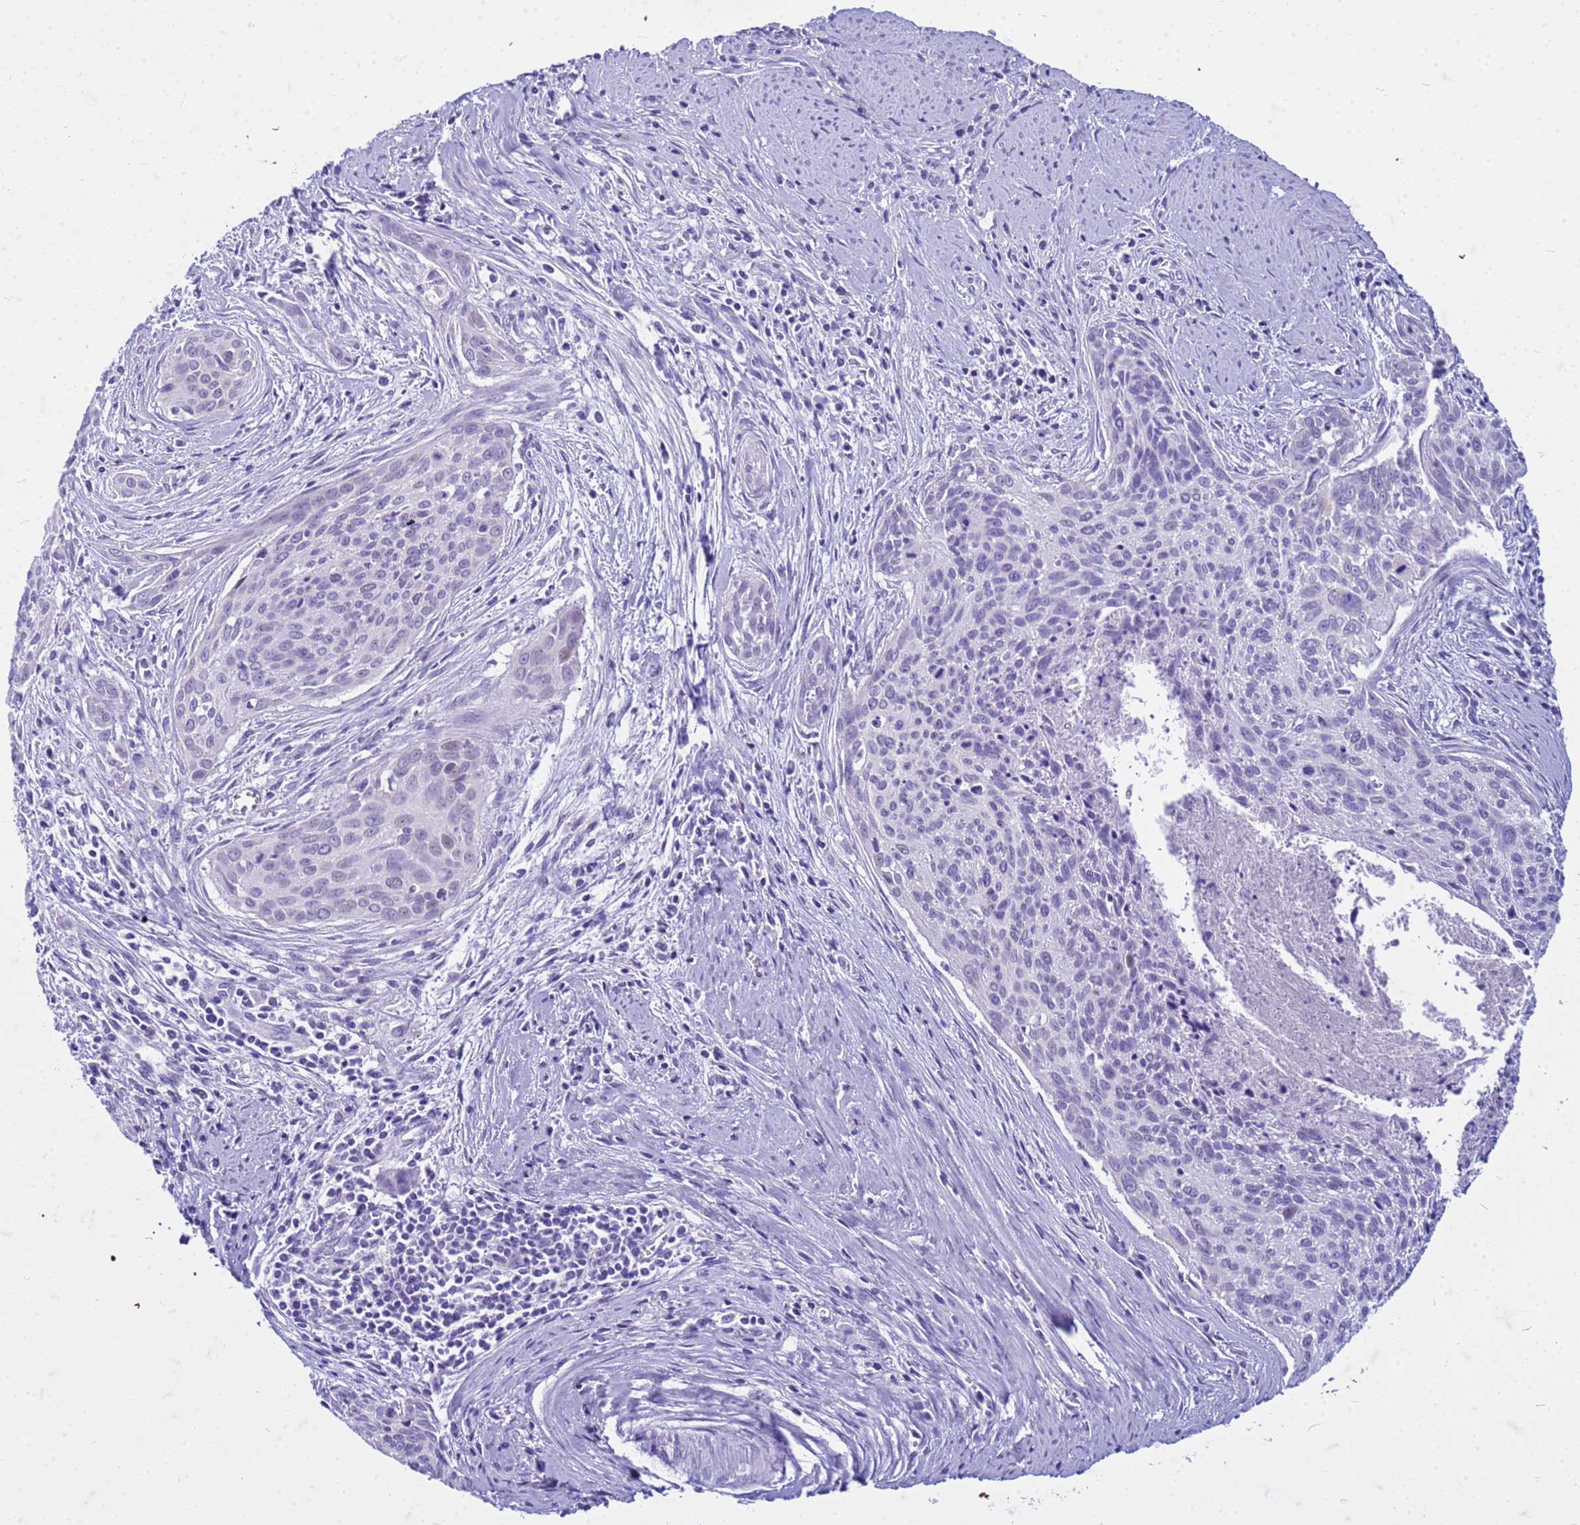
{"staining": {"intensity": "weak", "quantity": "<25%", "location": "nuclear"}, "tissue": "cervical cancer", "cell_type": "Tumor cells", "image_type": "cancer", "snomed": [{"axis": "morphology", "description": "Squamous cell carcinoma, NOS"}, {"axis": "topography", "description": "Cervix"}], "caption": "This is a micrograph of immunohistochemistry staining of cervical cancer, which shows no staining in tumor cells.", "gene": "CFAP100", "patient": {"sex": "female", "age": 55}}